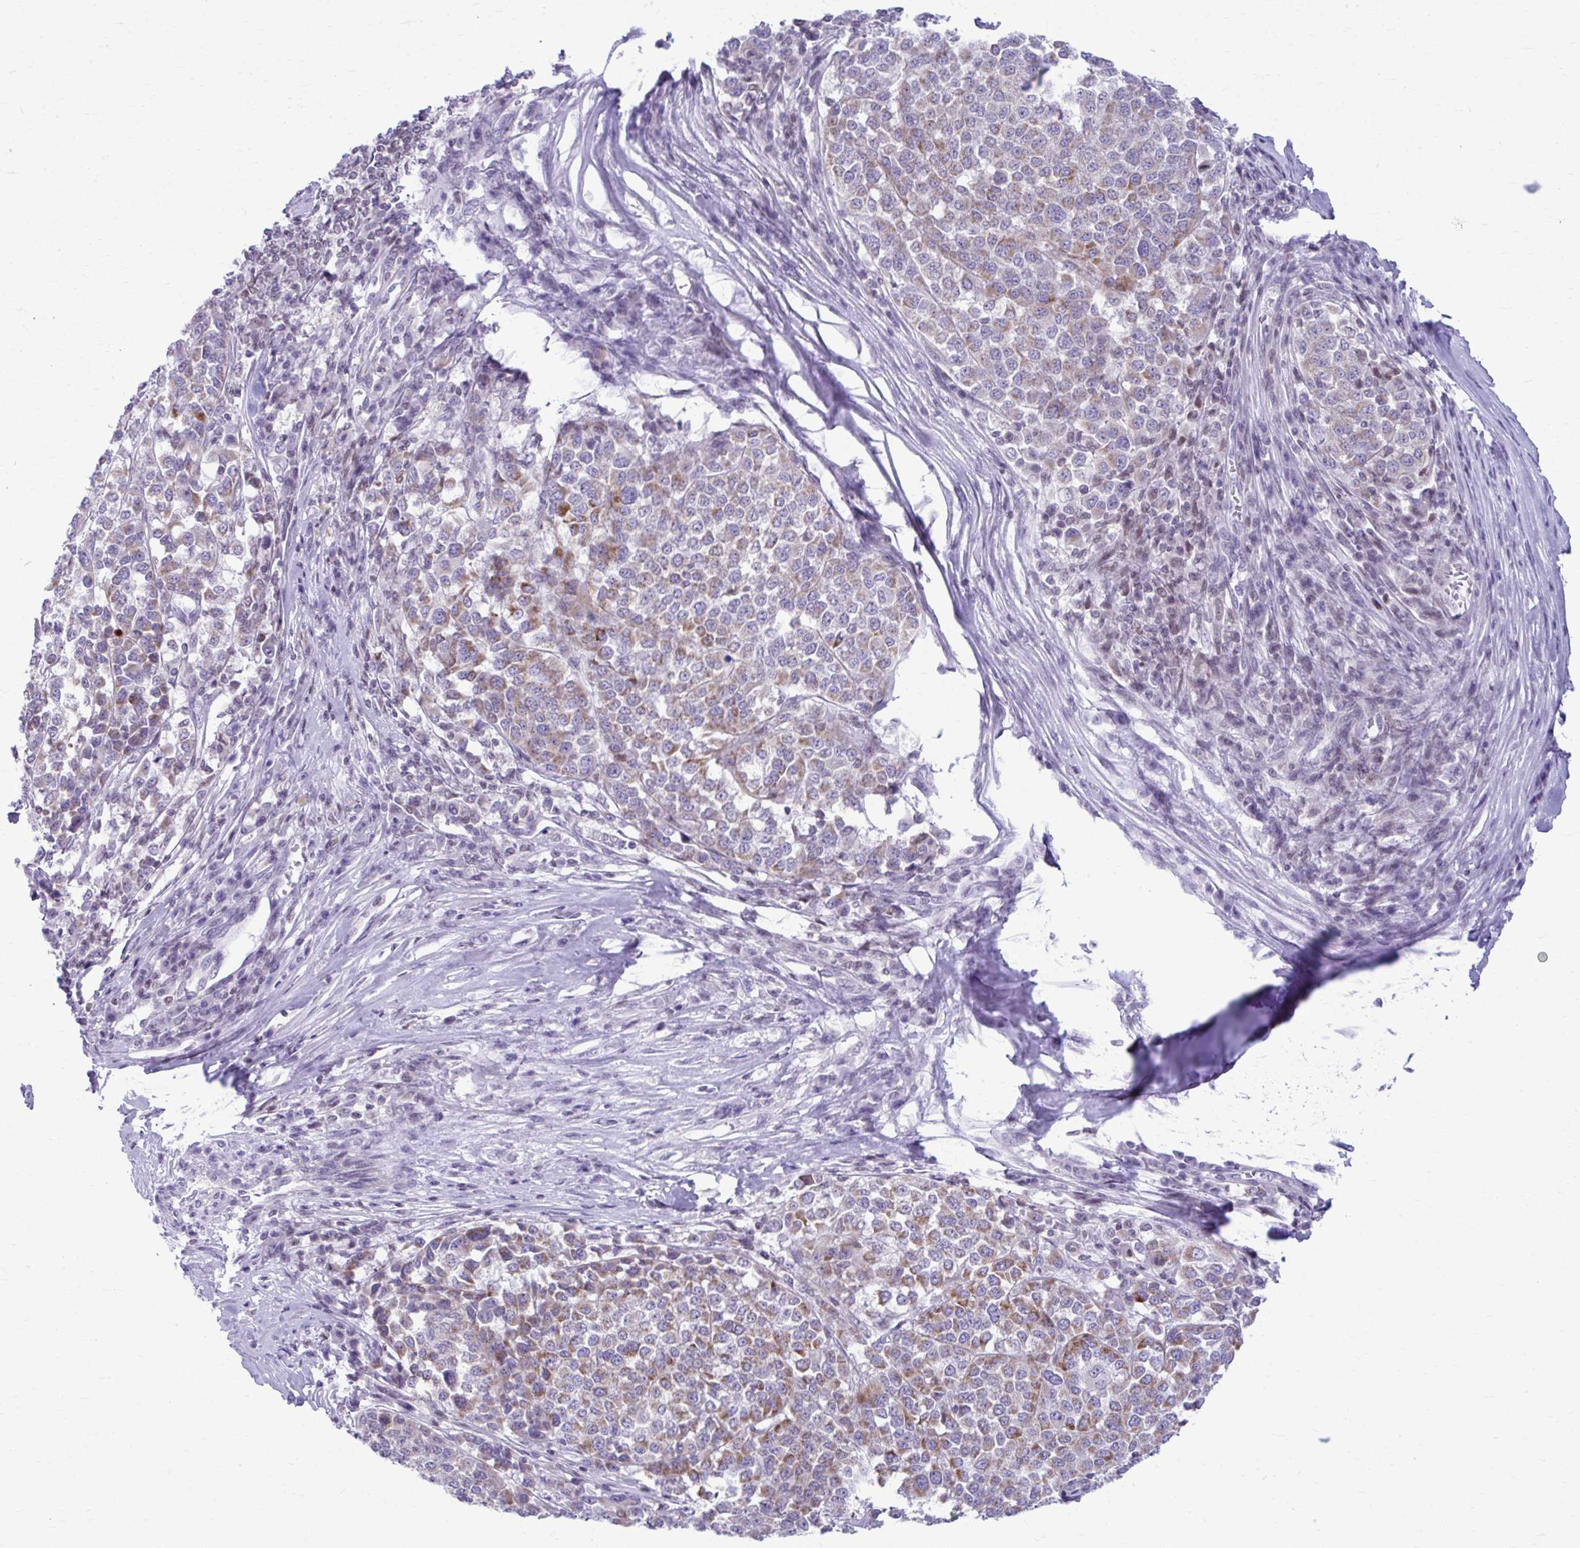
{"staining": {"intensity": "weak", "quantity": "25%-75%", "location": "cytoplasmic/membranous"}, "tissue": "melanoma", "cell_type": "Tumor cells", "image_type": "cancer", "snomed": [{"axis": "morphology", "description": "Malignant melanoma, Metastatic site"}, {"axis": "topography", "description": "Lymph node"}], "caption": "Protein analysis of melanoma tissue displays weak cytoplasmic/membranous positivity in about 25%-75% of tumor cells.", "gene": "OR7A5", "patient": {"sex": "male", "age": 44}}